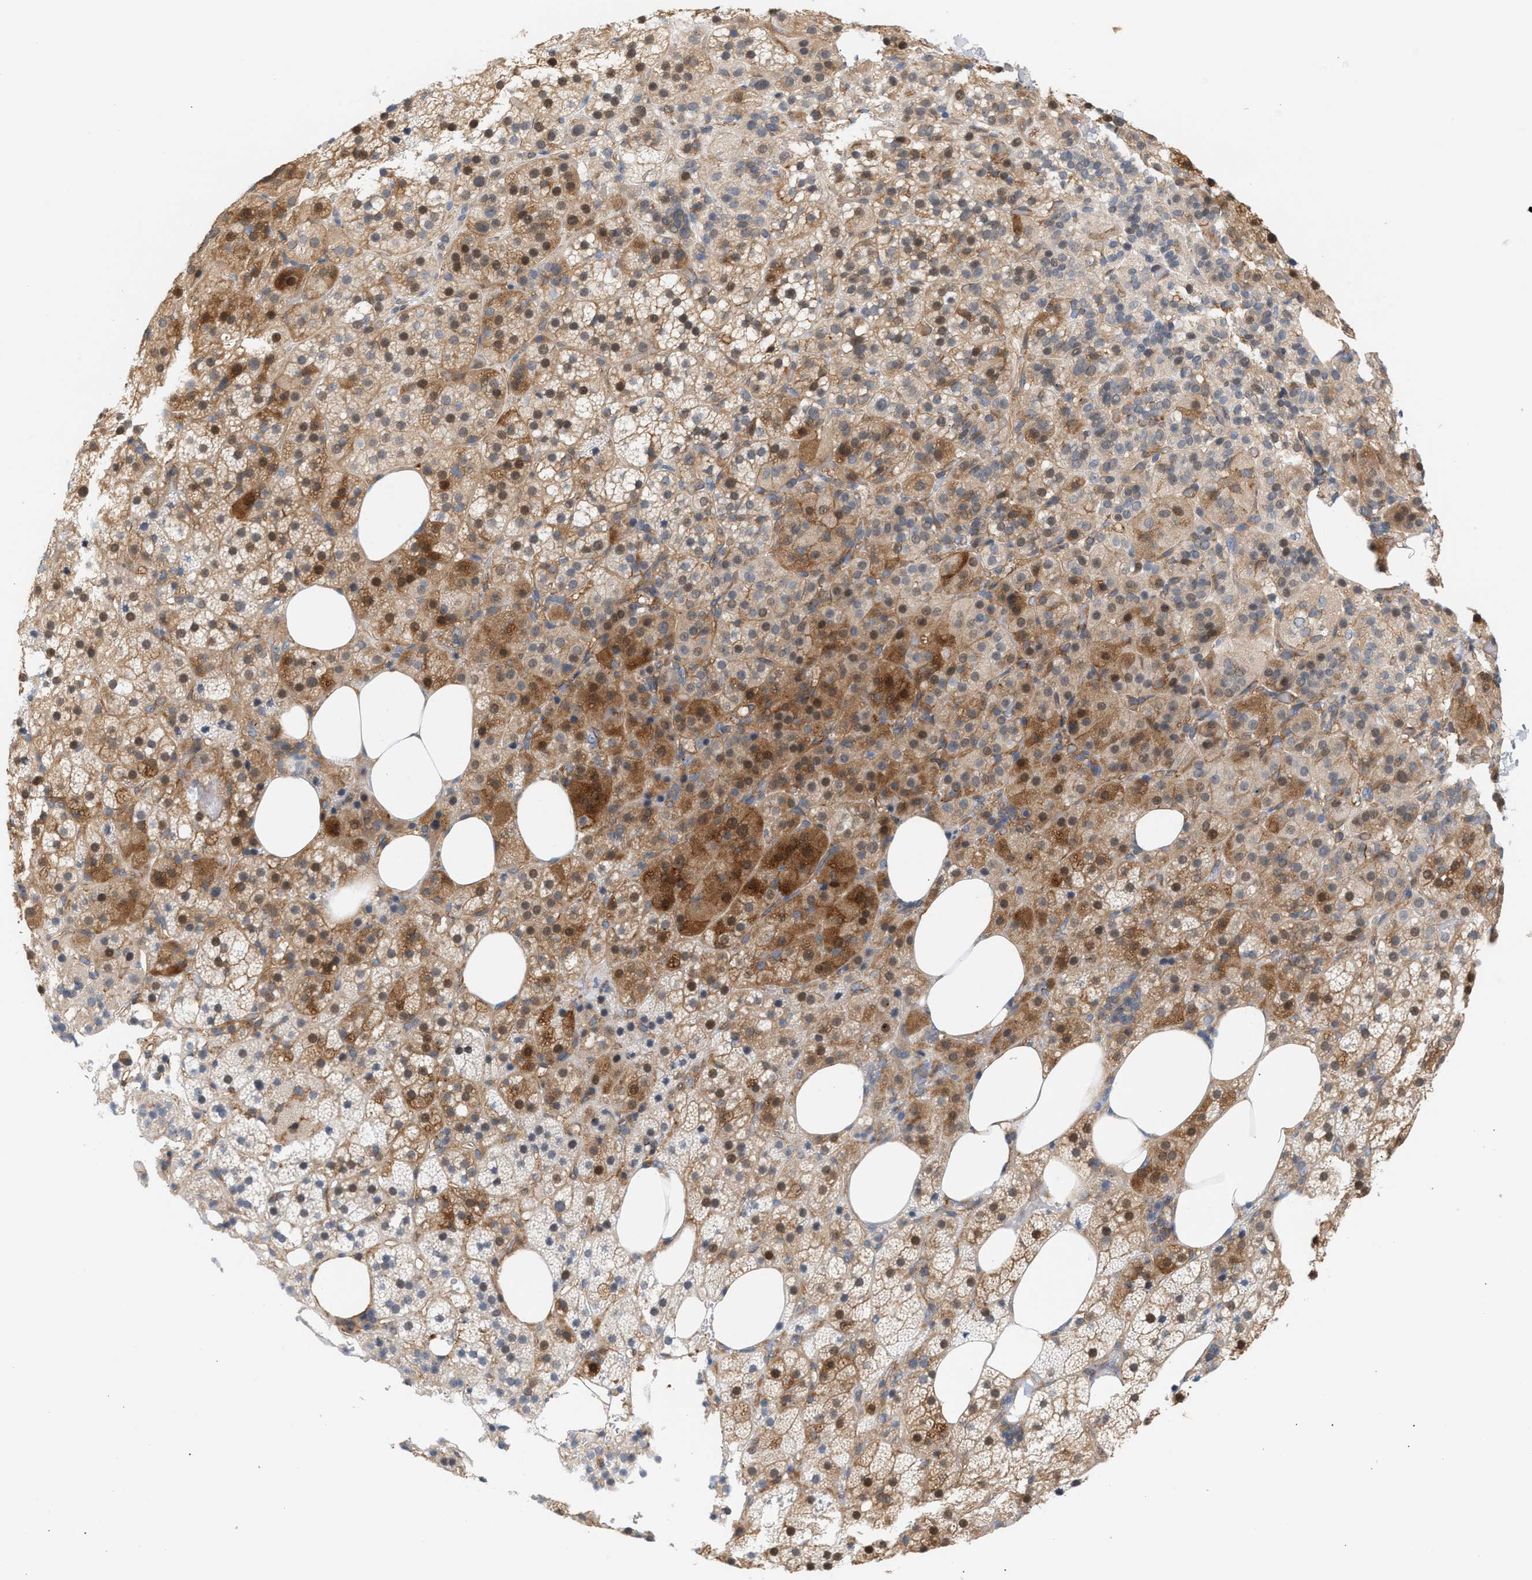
{"staining": {"intensity": "moderate", "quantity": "25%-75%", "location": "cytoplasmic/membranous,nuclear"}, "tissue": "adrenal gland", "cell_type": "Glandular cells", "image_type": "normal", "snomed": [{"axis": "morphology", "description": "Normal tissue, NOS"}, {"axis": "topography", "description": "Adrenal gland"}], "caption": "About 25%-75% of glandular cells in normal adrenal gland reveal moderate cytoplasmic/membranous,nuclear protein expression as visualized by brown immunohistochemical staining.", "gene": "LRCH1", "patient": {"sex": "female", "age": 59}}